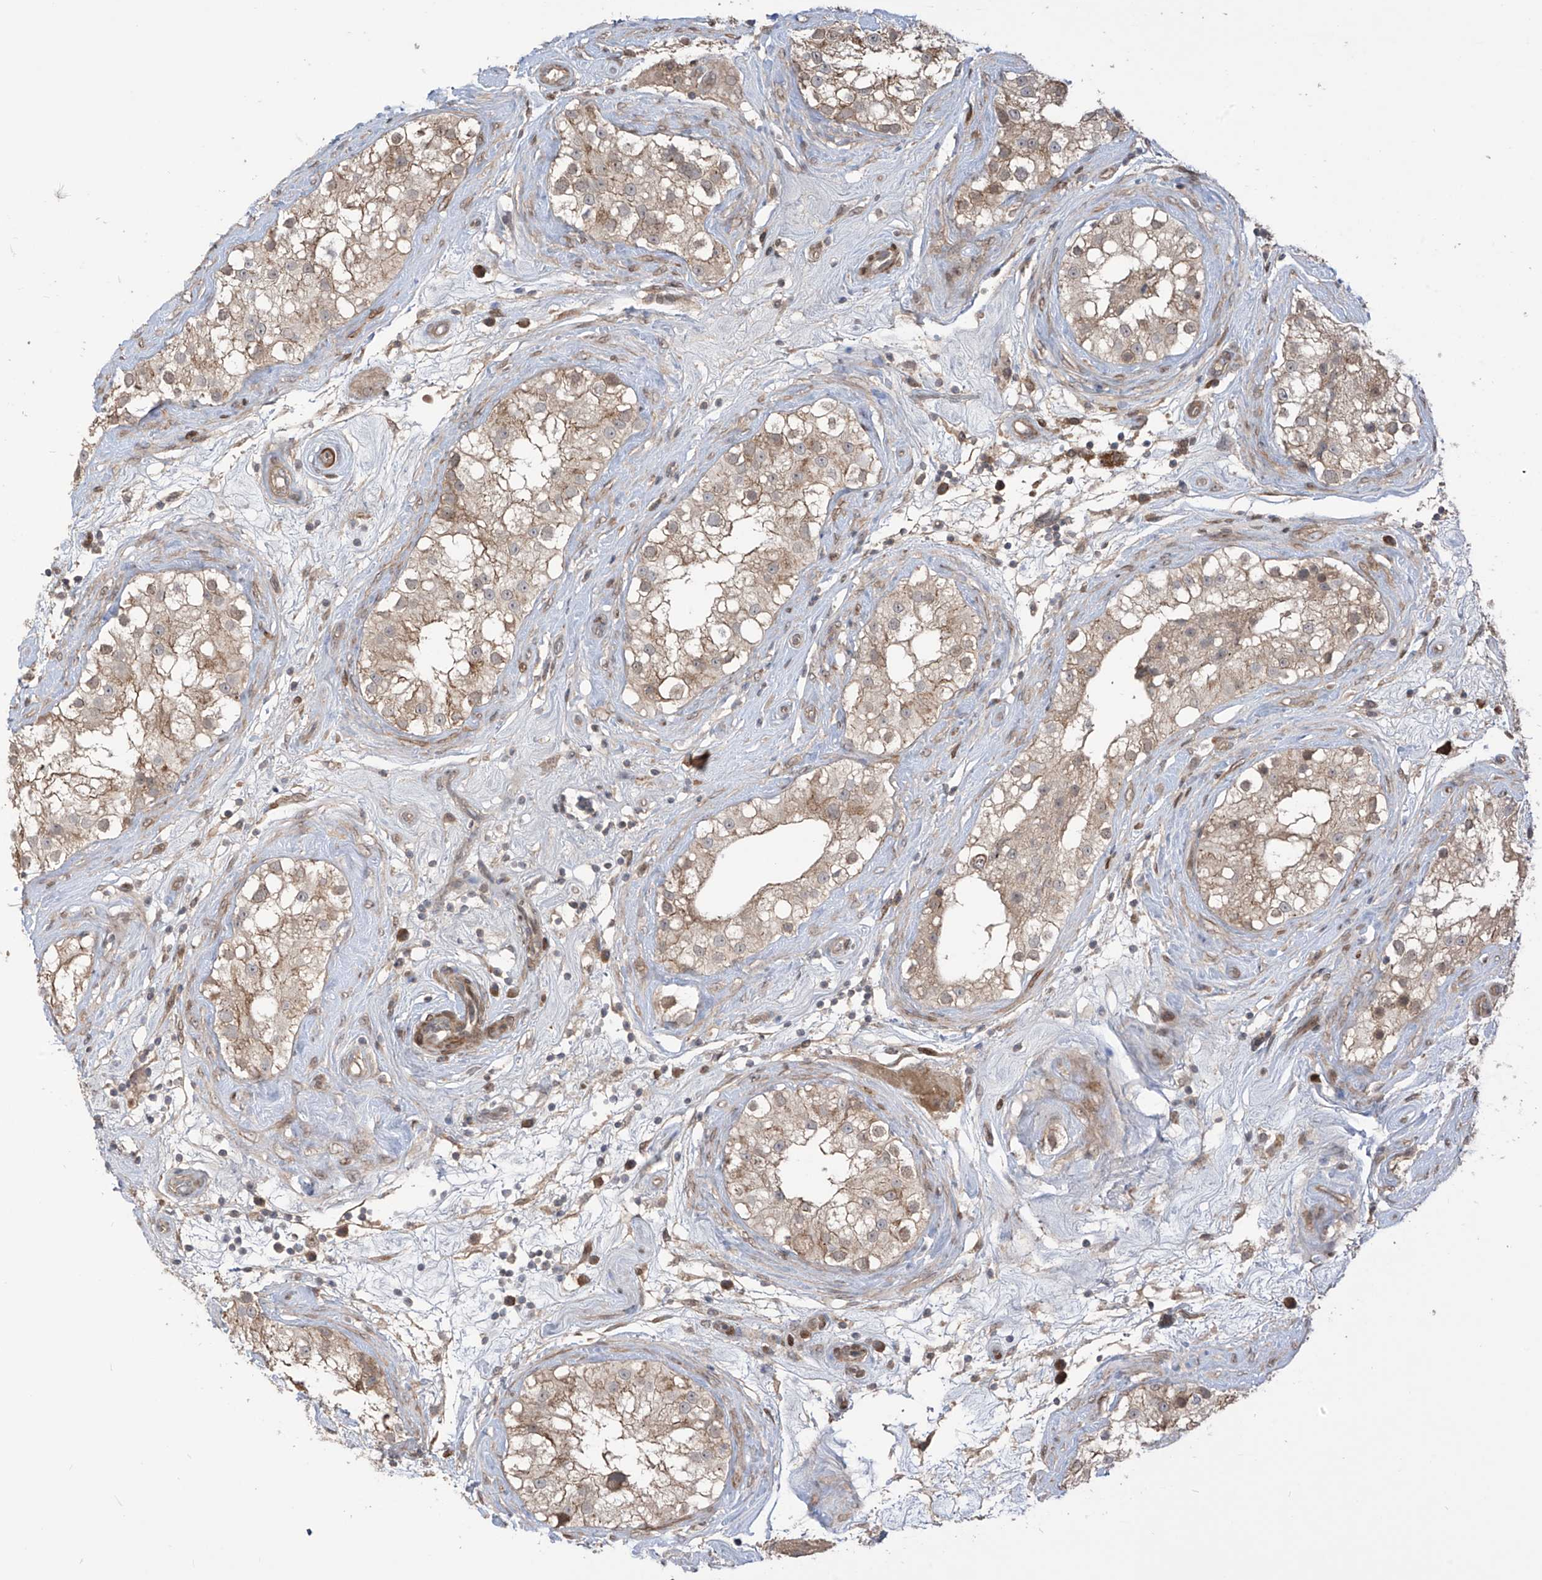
{"staining": {"intensity": "weak", "quantity": ">75%", "location": "cytoplasmic/membranous"}, "tissue": "testis", "cell_type": "Cells in seminiferous ducts", "image_type": "normal", "snomed": [{"axis": "morphology", "description": "Normal tissue, NOS"}, {"axis": "topography", "description": "Testis"}], "caption": "Normal testis was stained to show a protein in brown. There is low levels of weak cytoplasmic/membranous expression in approximately >75% of cells in seminiferous ducts.", "gene": "LRRC74A", "patient": {"sex": "male", "age": 84}}